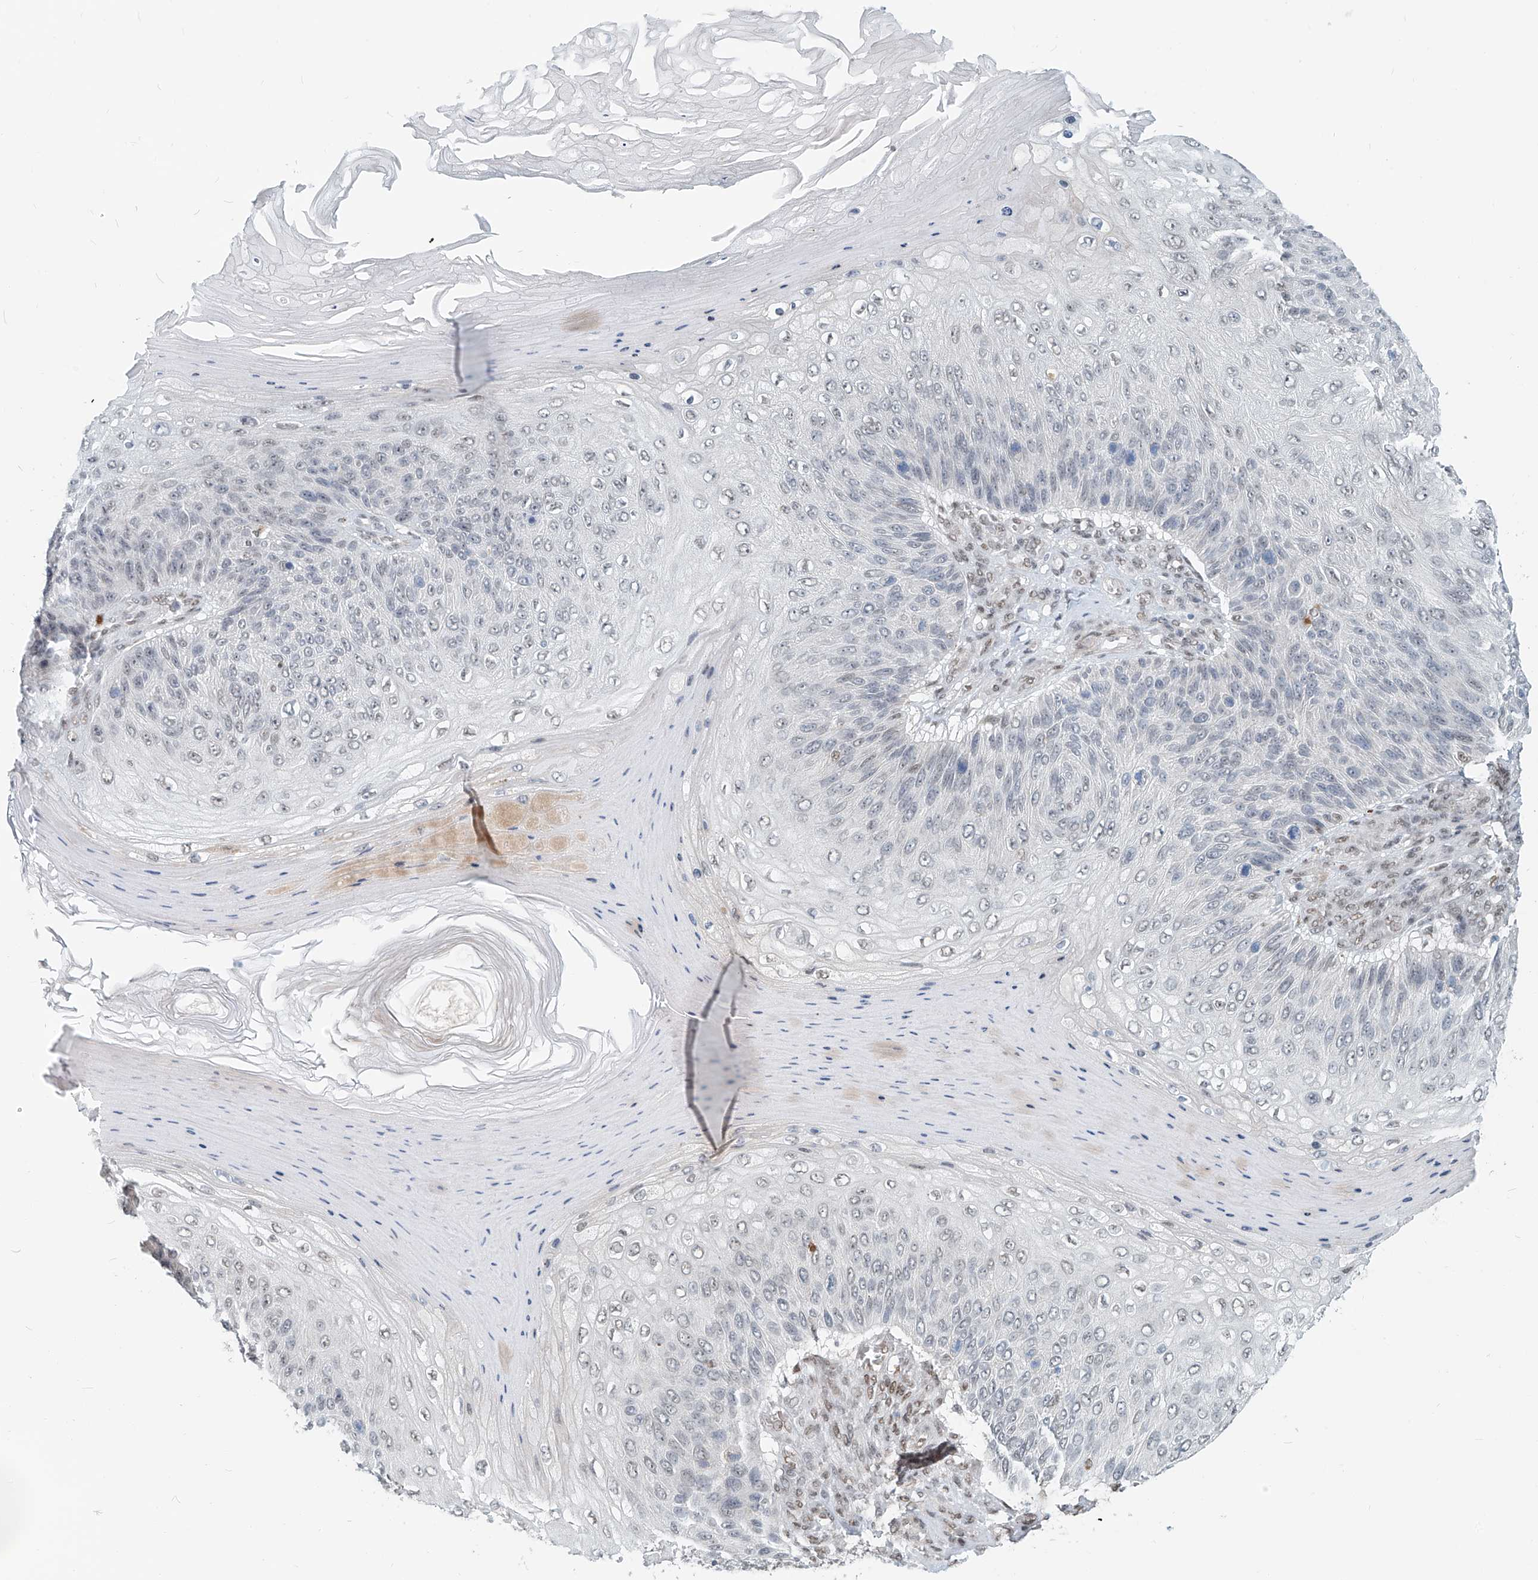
{"staining": {"intensity": "weak", "quantity": "<25%", "location": "nuclear"}, "tissue": "skin cancer", "cell_type": "Tumor cells", "image_type": "cancer", "snomed": [{"axis": "morphology", "description": "Squamous cell carcinoma, NOS"}, {"axis": "topography", "description": "Skin"}], "caption": "The IHC photomicrograph has no significant expression in tumor cells of skin cancer (squamous cell carcinoma) tissue. The staining is performed using DAB (3,3'-diaminobenzidine) brown chromogen with nuclei counter-stained in using hematoxylin.", "gene": "SASH1", "patient": {"sex": "female", "age": 88}}